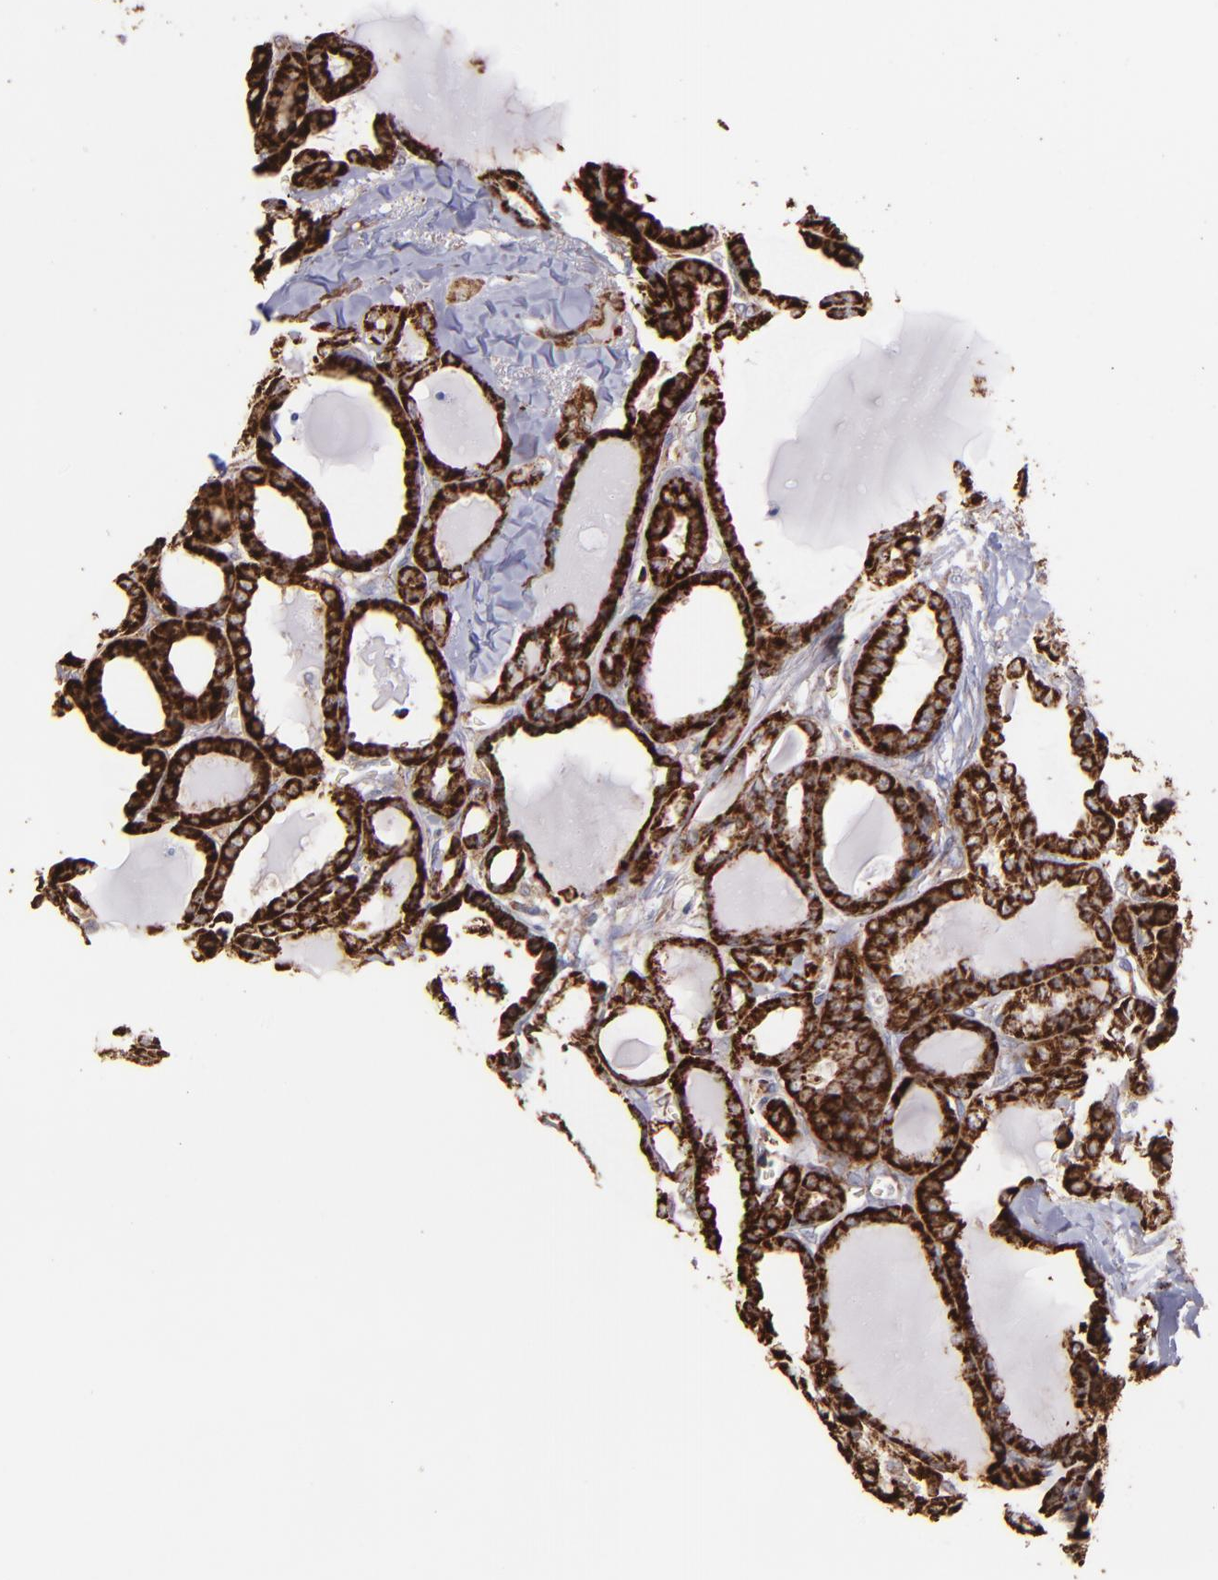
{"staining": {"intensity": "strong", "quantity": ">75%", "location": "cytoplasmic/membranous"}, "tissue": "thyroid cancer", "cell_type": "Tumor cells", "image_type": "cancer", "snomed": [{"axis": "morphology", "description": "Carcinoma, NOS"}, {"axis": "topography", "description": "Thyroid gland"}], "caption": "Human thyroid cancer stained with a brown dye demonstrates strong cytoplasmic/membranous positive expression in approximately >75% of tumor cells.", "gene": "MAOB", "patient": {"sex": "female", "age": 91}}